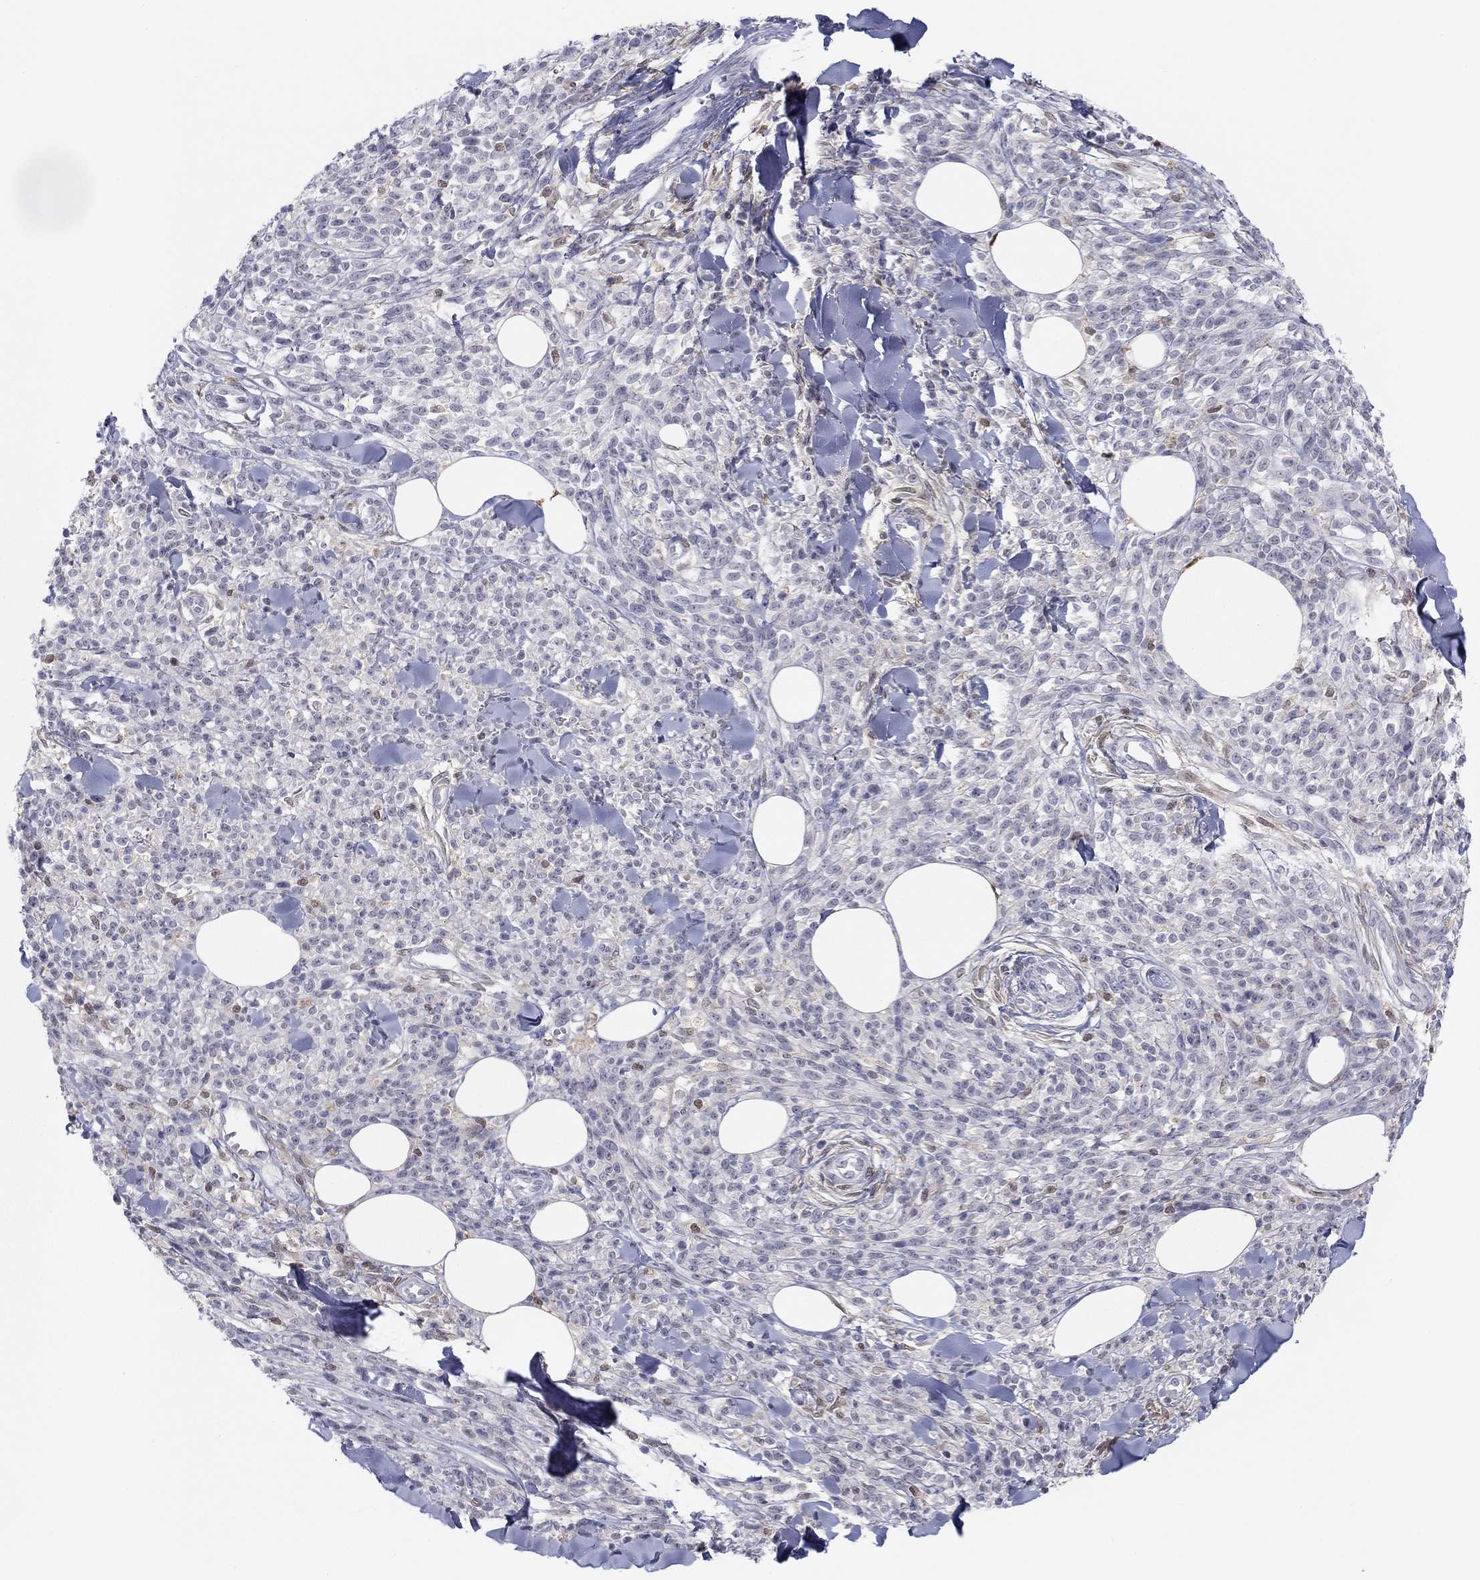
{"staining": {"intensity": "negative", "quantity": "none", "location": "none"}, "tissue": "melanoma", "cell_type": "Tumor cells", "image_type": "cancer", "snomed": [{"axis": "morphology", "description": "Malignant melanoma, NOS"}, {"axis": "topography", "description": "Skin"}, {"axis": "topography", "description": "Skin of trunk"}], "caption": "The immunohistochemistry (IHC) photomicrograph has no significant staining in tumor cells of malignant melanoma tissue. (Brightfield microscopy of DAB immunohistochemistry at high magnification).", "gene": "PDXK", "patient": {"sex": "male", "age": 74}}